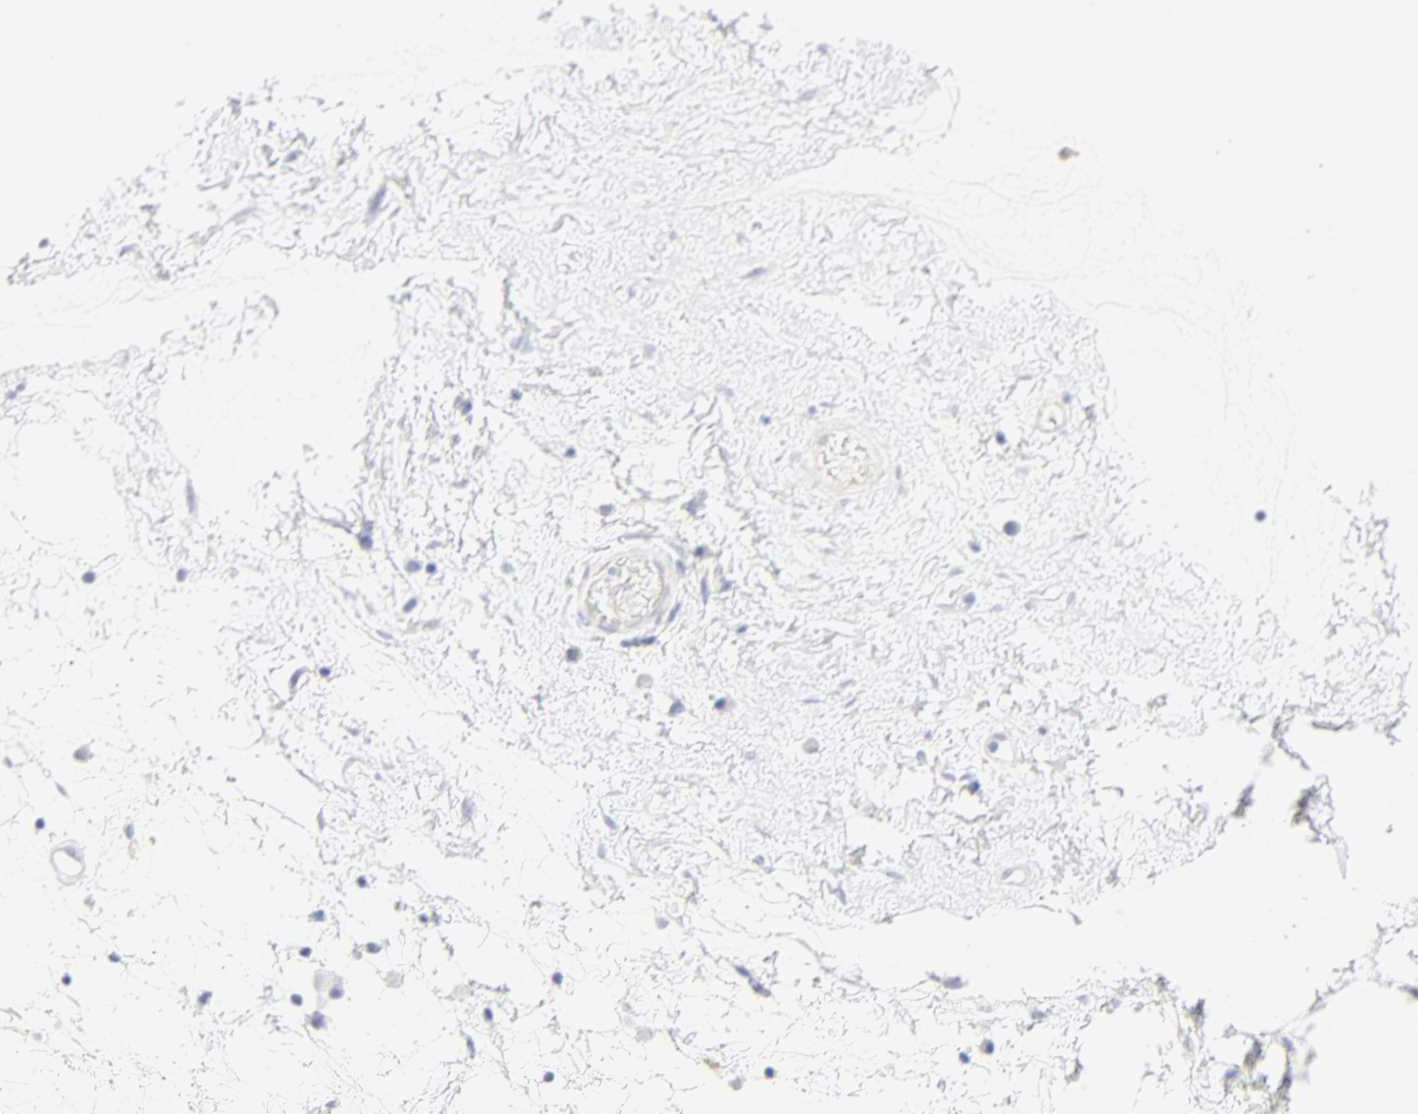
{"staining": {"intensity": "negative", "quantity": "none", "location": "none"}, "tissue": "nasopharynx", "cell_type": "Respiratory epithelial cells", "image_type": "normal", "snomed": [{"axis": "morphology", "description": "Normal tissue, NOS"}, {"axis": "morphology", "description": "Inflammation, NOS"}, {"axis": "topography", "description": "Nasopharynx"}], "caption": "This micrograph is of unremarkable nasopharynx stained with immunohistochemistry to label a protein in brown with the nuclei are counter-stained blue. There is no positivity in respiratory epithelial cells. The staining is performed using DAB brown chromogen with nuclei counter-stained in using hematoxylin.", "gene": "ITGA5", "patient": {"sex": "male", "age": 48}}